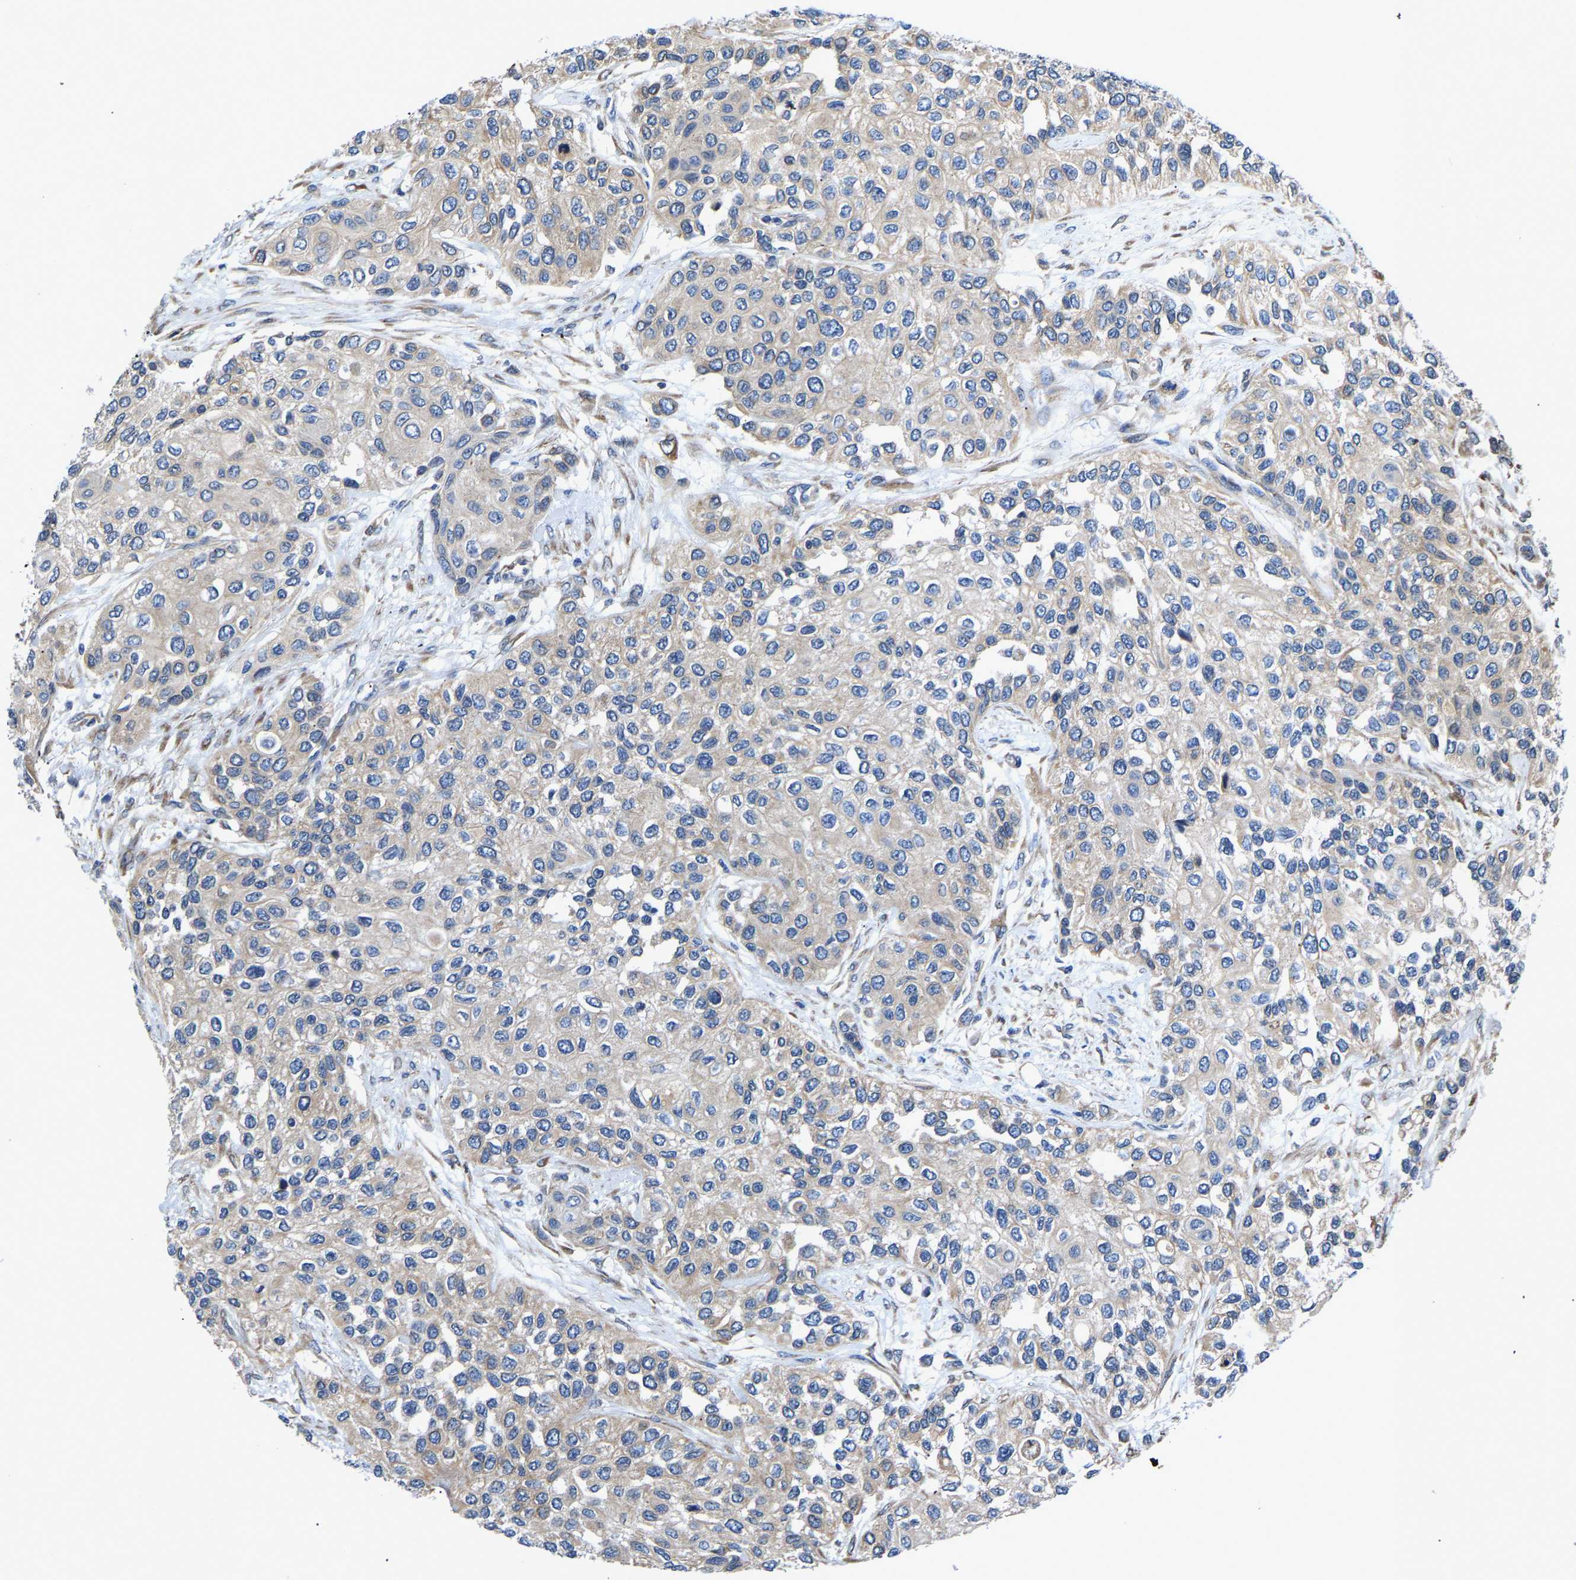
{"staining": {"intensity": "negative", "quantity": "none", "location": "none"}, "tissue": "urothelial cancer", "cell_type": "Tumor cells", "image_type": "cancer", "snomed": [{"axis": "morphology", "description": "Urothelial carcinoma, High grade"}, {"axis": "topography", "description": "Urinary bladder"}], "caption": "A histopathology image of urothelial cancer stained for a protein exhibits no brown staining in tumor cells.", "gene": "ARL6IP5", "patient": {"sex": "female", "age": 56}}